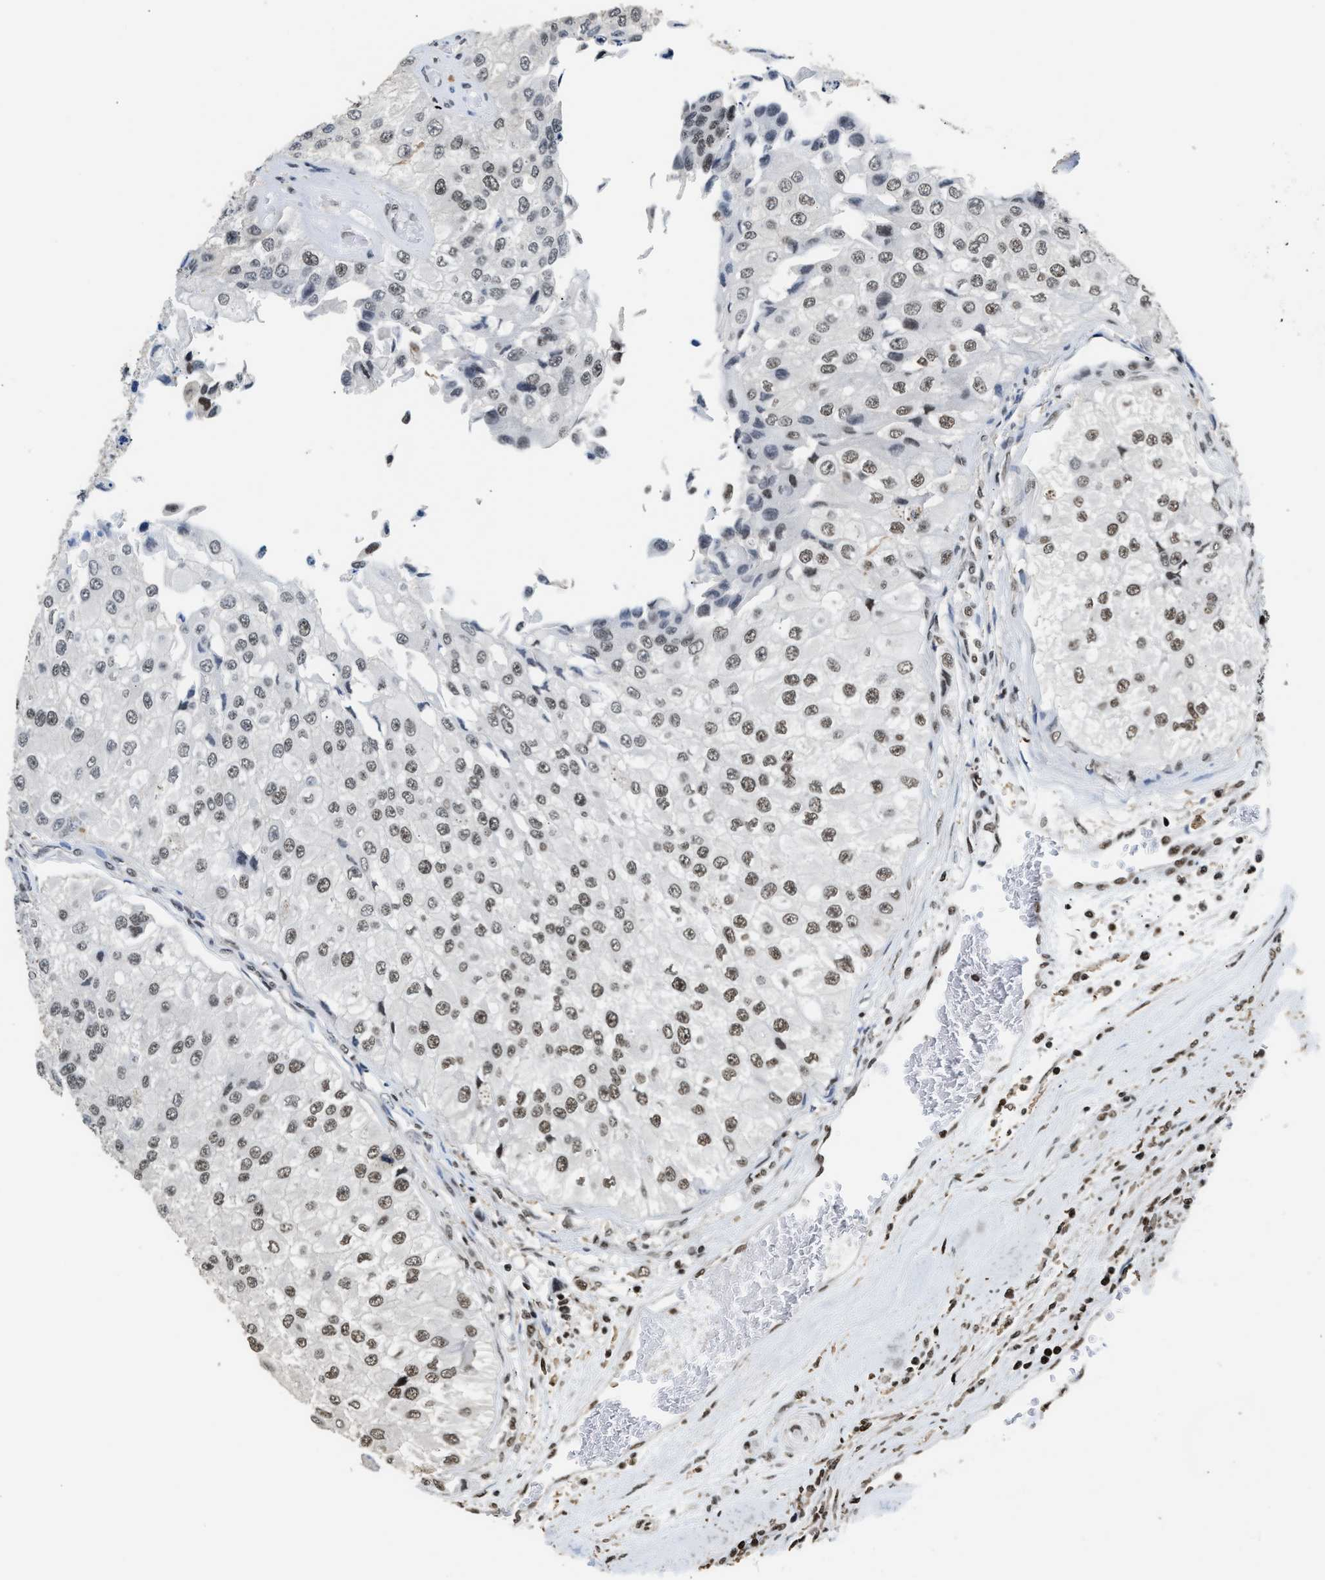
{"staining": {"intensity": "weak", "quantity": "25%-75%", "location": "nuclear"}, "tissue": "urothelial cancer", "cell_type": "Tumor cells", "image_type": "cancer", "snomed": [{"axis": "morphology", "description": "Urothelial carcinoma, High grade"}, {"axis": "topography", "description": "Kidney"}, {"axis": "topography", "description": "Urinary bladder"}], "caption": "A micrograph showing weak nuclear positivity in about 25%-75% of tumor cells in urothelial carcinoma (high-grade), as visualized by brown immunohistochemical staining.", "gene": "RAD21", "patient": {"sex": "male", "age": 77}}